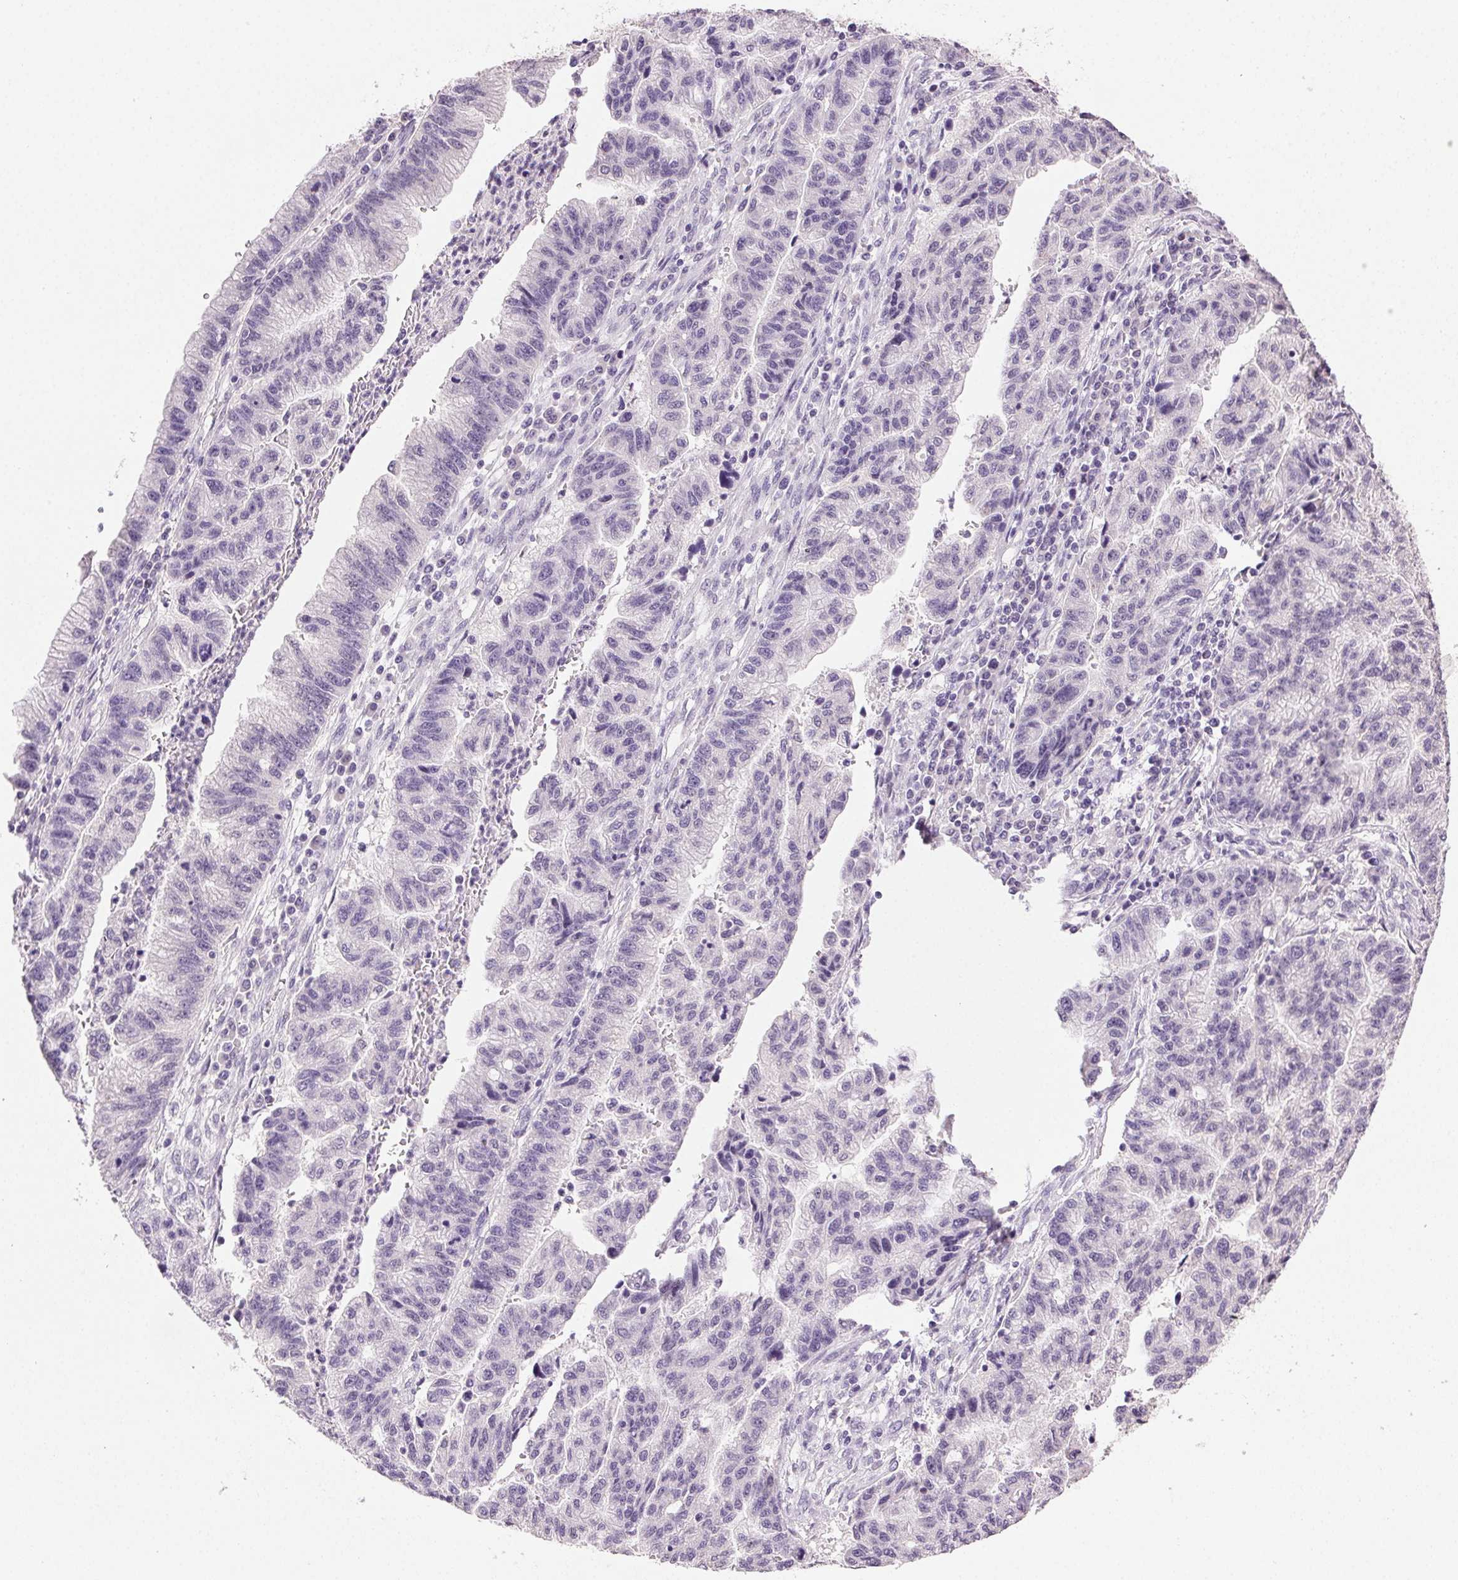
{"staining": {"intensity": "negative", "quantity": "none", "location": "none"}, "tissue": "stomach cancer", "cell_type": "Tumor cells", "image_type": "cancer", "snomed": [{"axis": "morphology", "description": "Adenocarcinoma, NOS"}, {"axis": "topography", "description": "Stomach"}], "caption": "High power microscopy micrograph of an IHC image of stomach cancer (adenocarcinoma), revealing no significant positivity in tumor cells. (DAB immunohistochemistry (IHC), high magnification).", "gene": "CLDN10", "patient": {"sex": "male", "age": 83}}